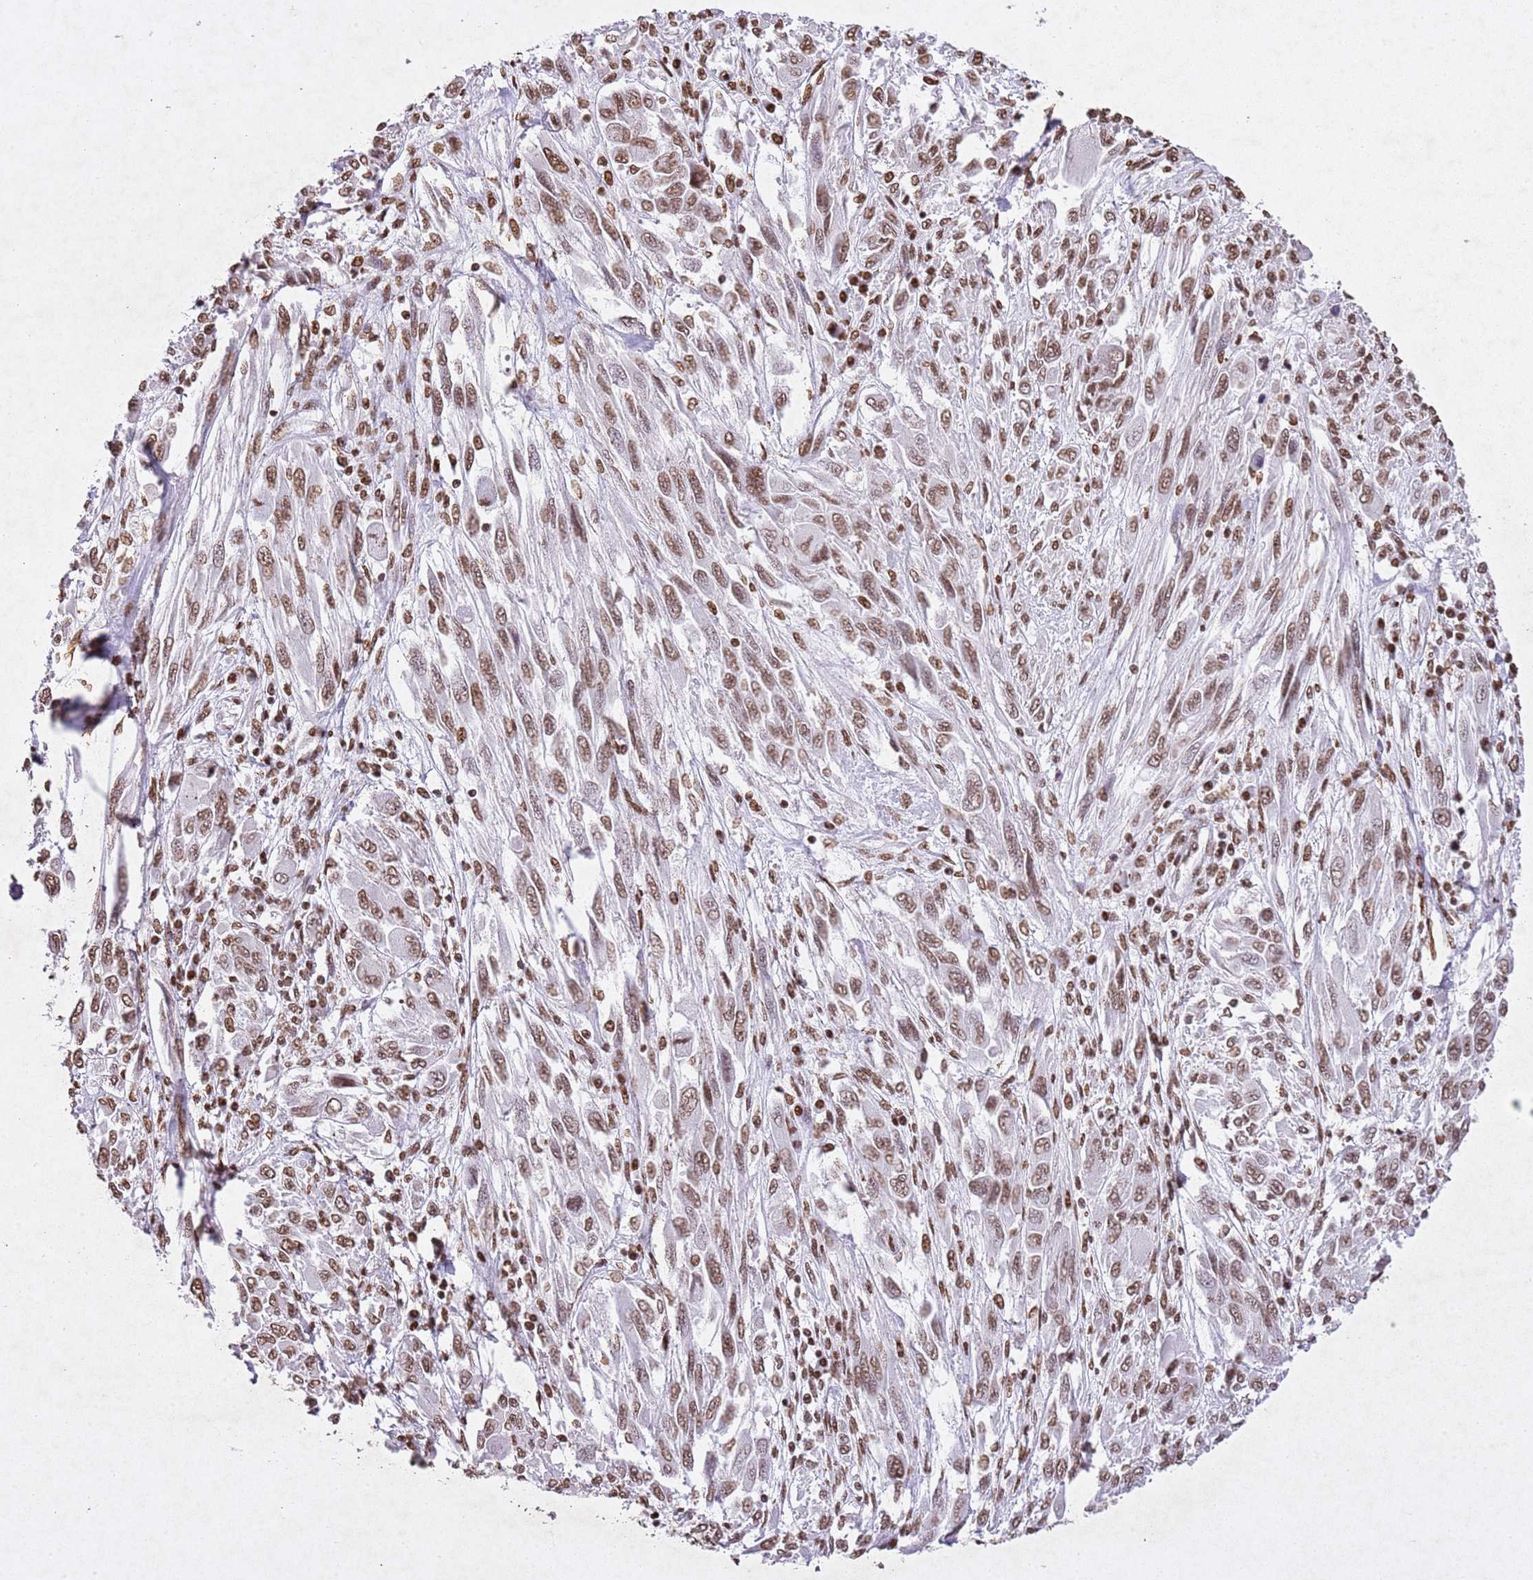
{"staining": {"intensity": "moderate", "quantity": ">75%", "location": "nuclear"}, "tissue": "melanoma", "cell_type": "Tumor cells", "image_type": "cancer", "snomed": [{"axis": "morphology", "description": "Malignant melanoma, NOS"}, {"axis": "topography", "description": "Skin"}], "caption": "Immunohistochemical staining of malignant melanoma exhibits medium levels of moderate nuclear protein expression in approximately >75% of tumor cells. (DAB IHC, brown staining for protein, blue staining for nuclei).", "gene": "BMAL1", "patient": {"sex": "female", "age": 91}}